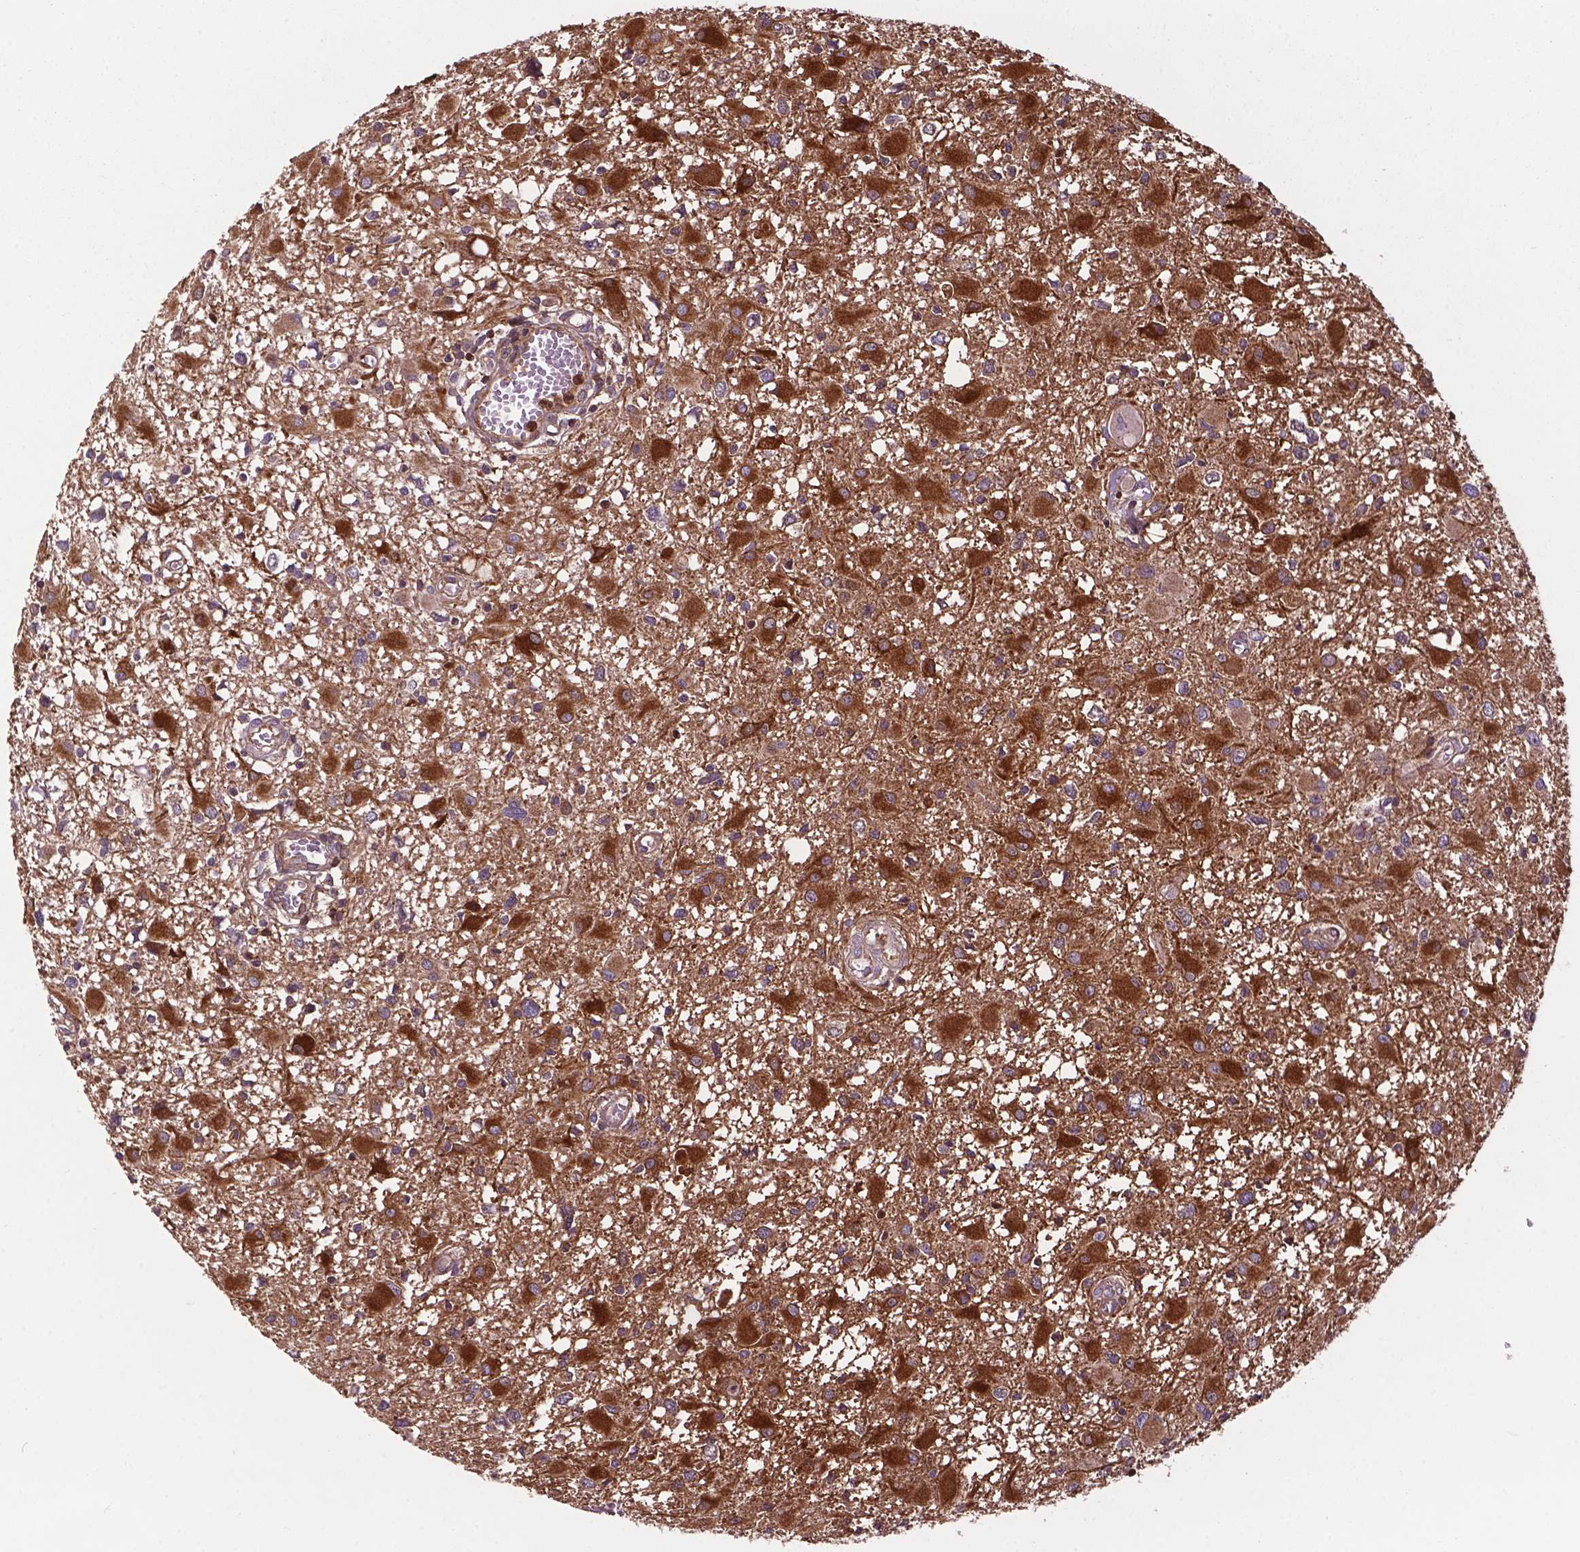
{"staining": {"intensity": "strong", "quantity": "25%-75%", "location": "cytoplasmic/membranous"}, "tissue": "glioma", "cell_type": "Tumor cells", "image_type": "cancer", "snomed": [{"axis": "morphology", "description": "Glioma, malignant, High grade"}, {"axis": "topography", "description": "Brain"}], "caption": "This image displays immunohistochemistry staining of glioma, with high strong cytoplasmic/membranous staining in approximately 25%-75% of tumor cells.", "gene": "SMAD3", "patient": {"sex": "male", "age": 54}}